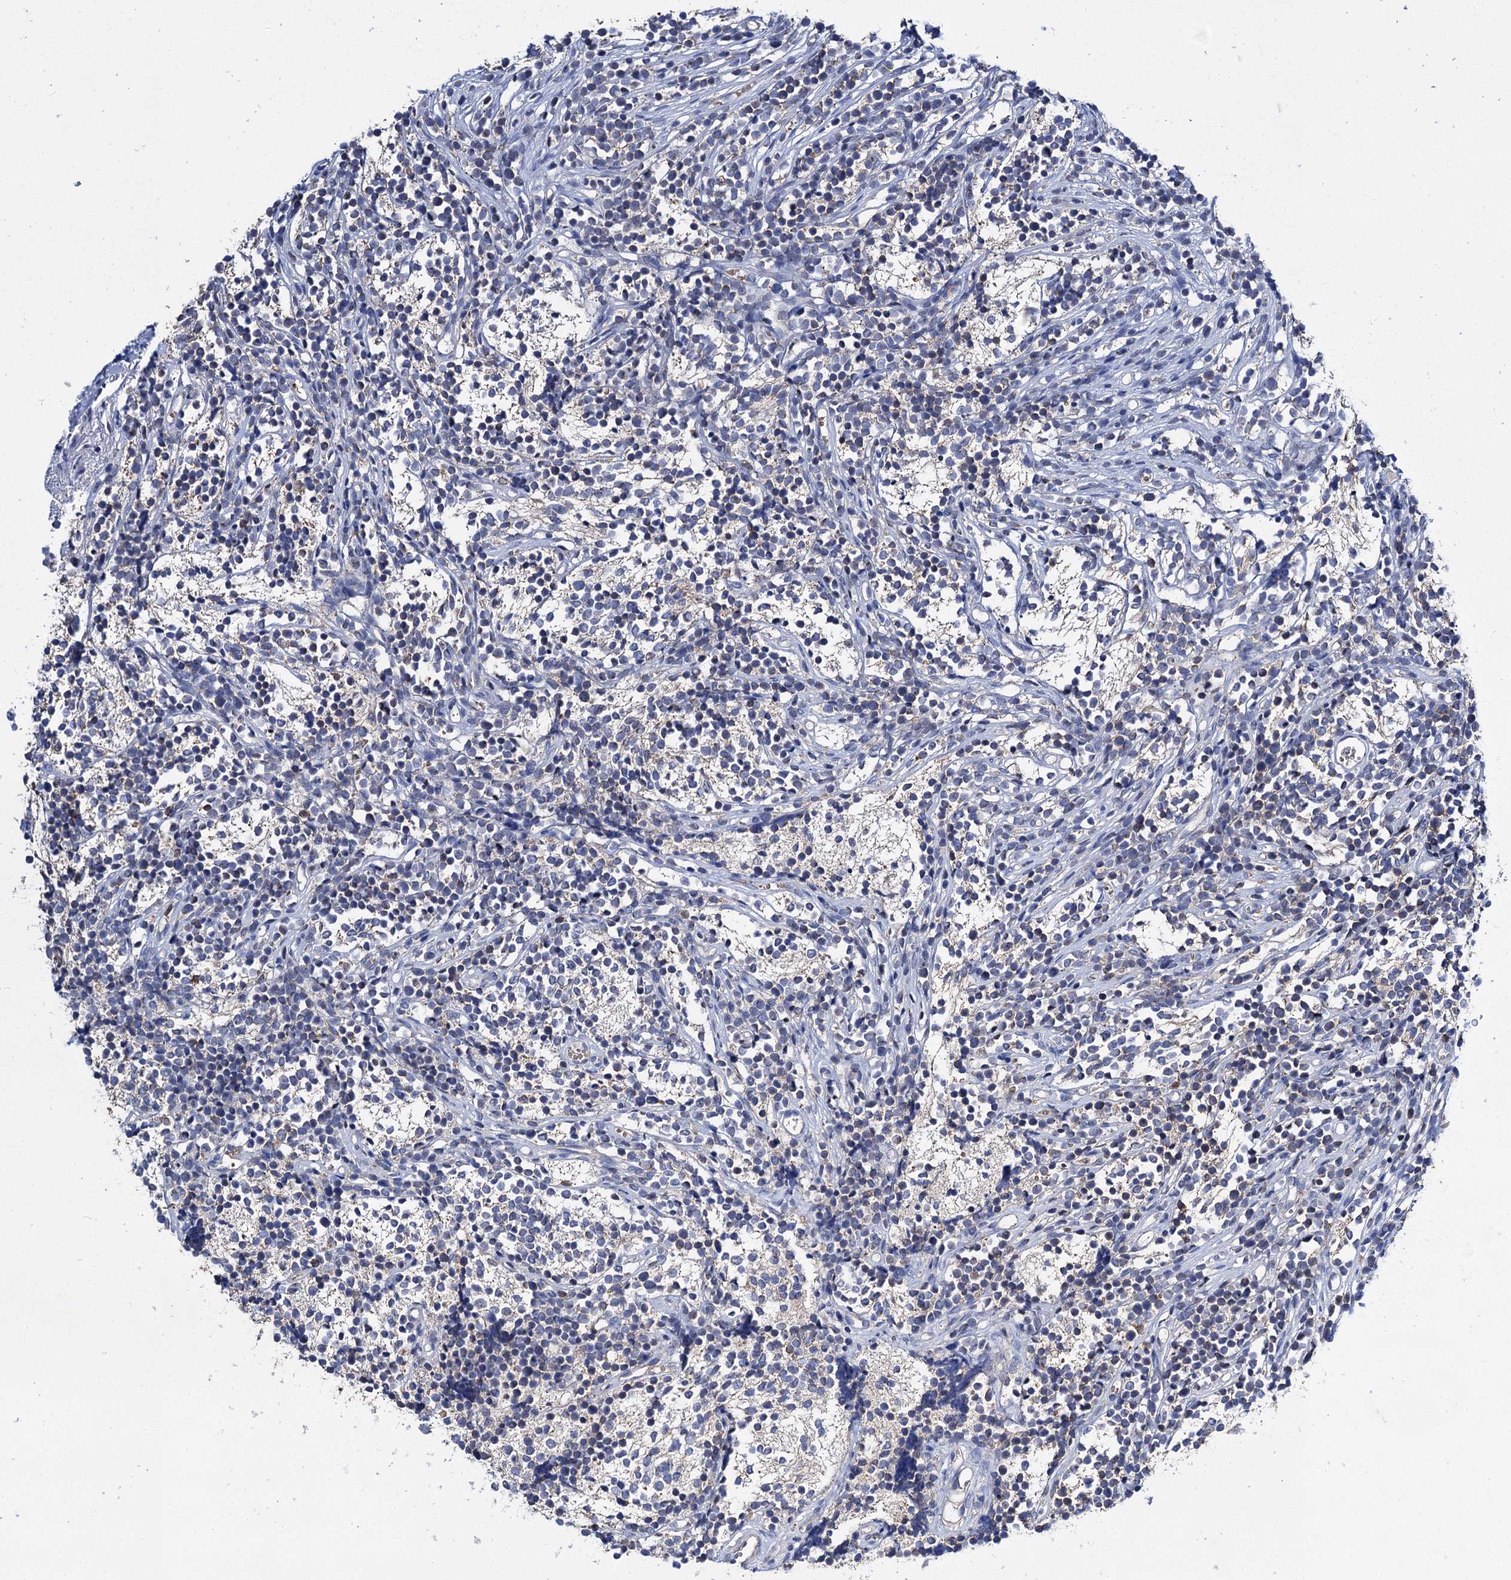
{"staining": {"intensity": "negative", "quantity": "none", "location": "none"}, "tissue": "glioma", "cell_type": "Tumor cells", "image_type": "cancer", "snomed": [{"axis": "morphology", "description": "Glioma, malignant, Low grade"}, {"axis": "topography", "description": "Brain"}], "caption": "There is no significant positivity in tumor cells of glioma.", "gene": "UBASH3B", "patient": {"sex": "female", "age": 1}}